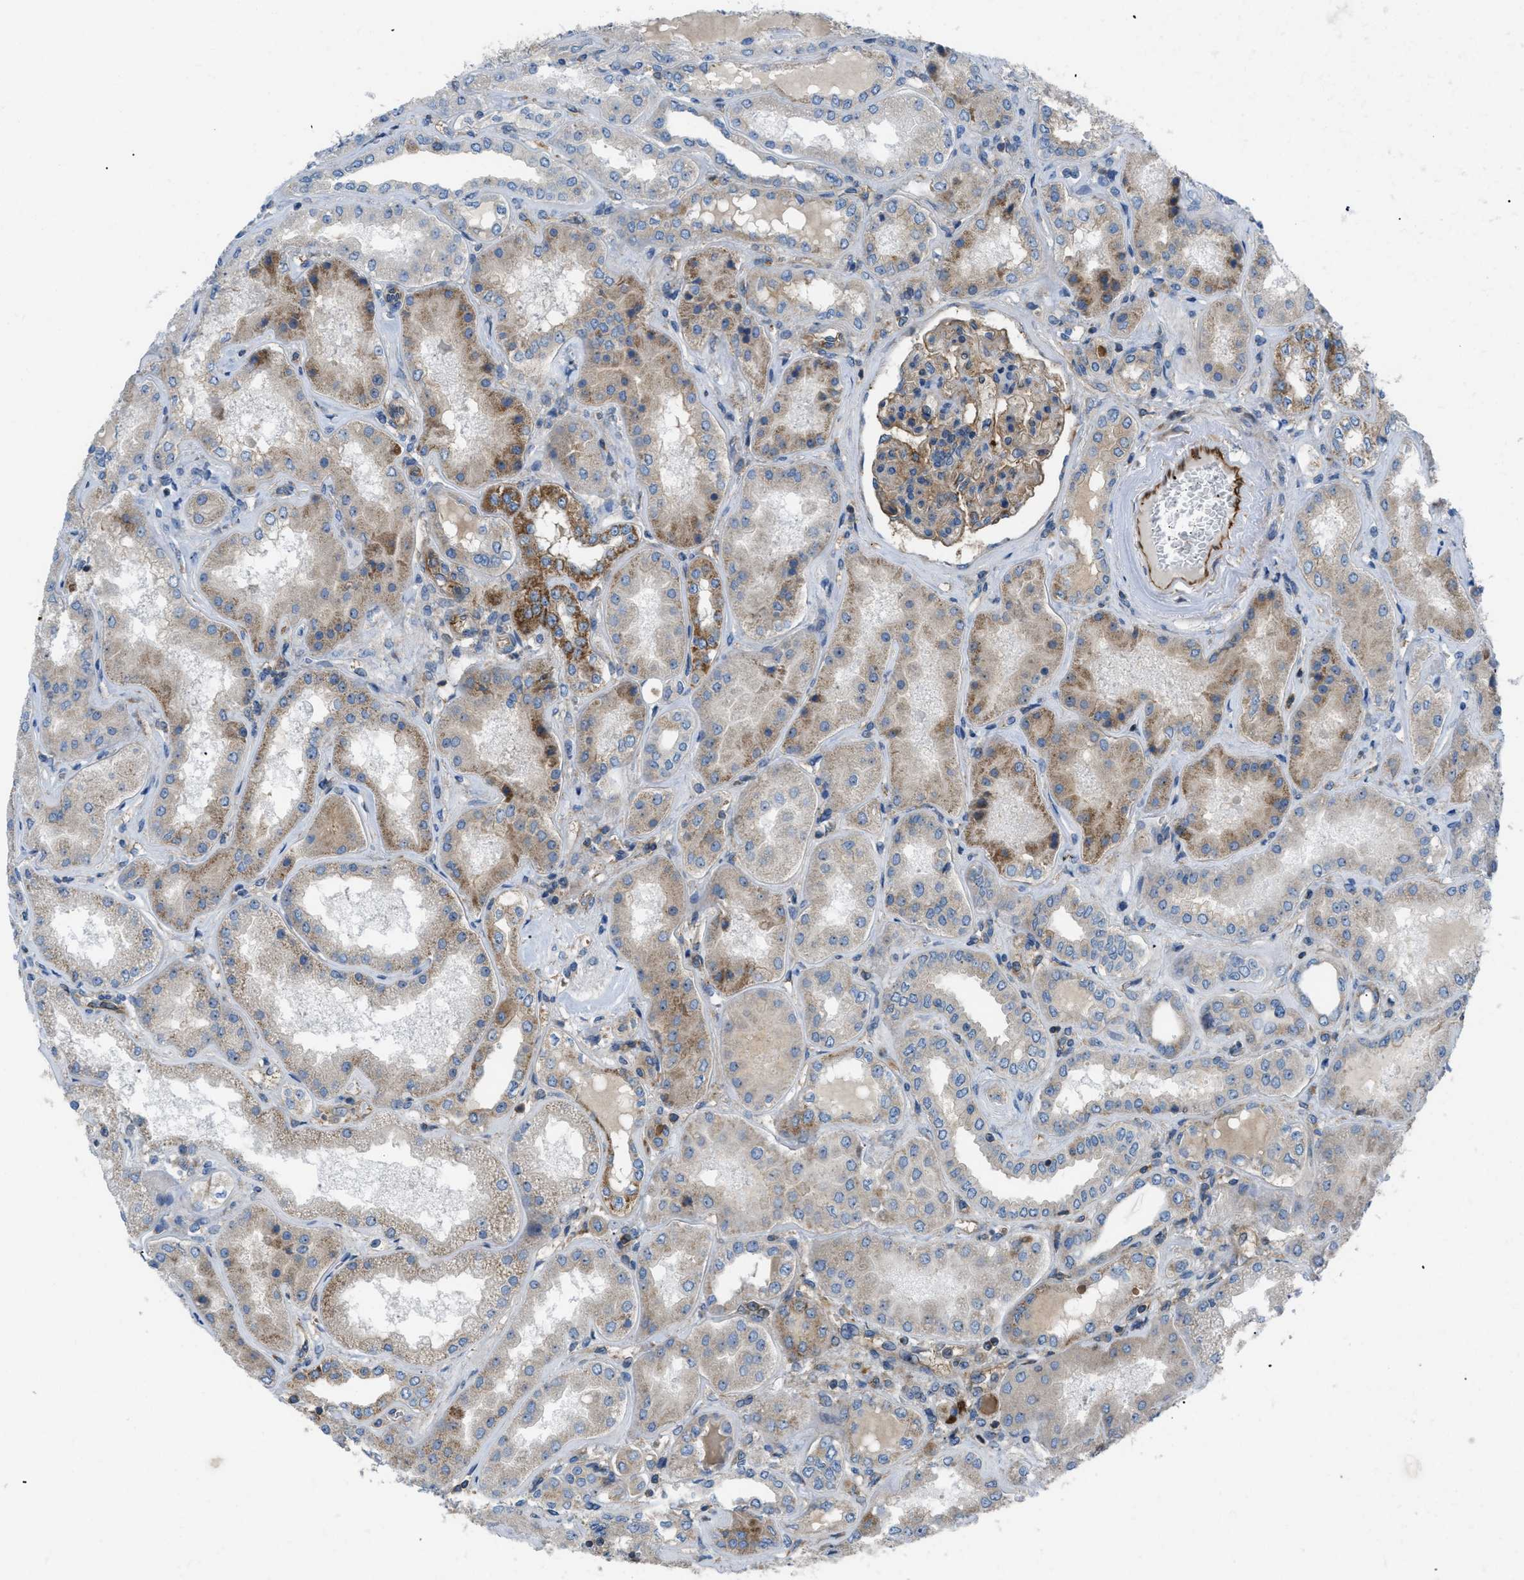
{"staining": {"intensity": "moderate", "quantity": ">75%", "location": "cytoplasmic/membranous"}, "tissue": "kidney", "cell_type": "Cells in glomeruli", "image_type": "normal", "snomed": [{"axis": "morphology", "description": "Normal tissue, NOS"}, {"axis": "topography", "description": "Kidney"}], "caption": "Moderate cytoplasmic/membranous protein expression is present in approximately >75% of cells in glomeruli in kidney. The staining is performed using DAB (3,3'-diaminobenzidine) brown chromogen to label protein expression. The nuclei are counter-stained blue using hematoxylin.", "gene": "ATP2A3", "patient": {"sex": "female", "age": 56}}